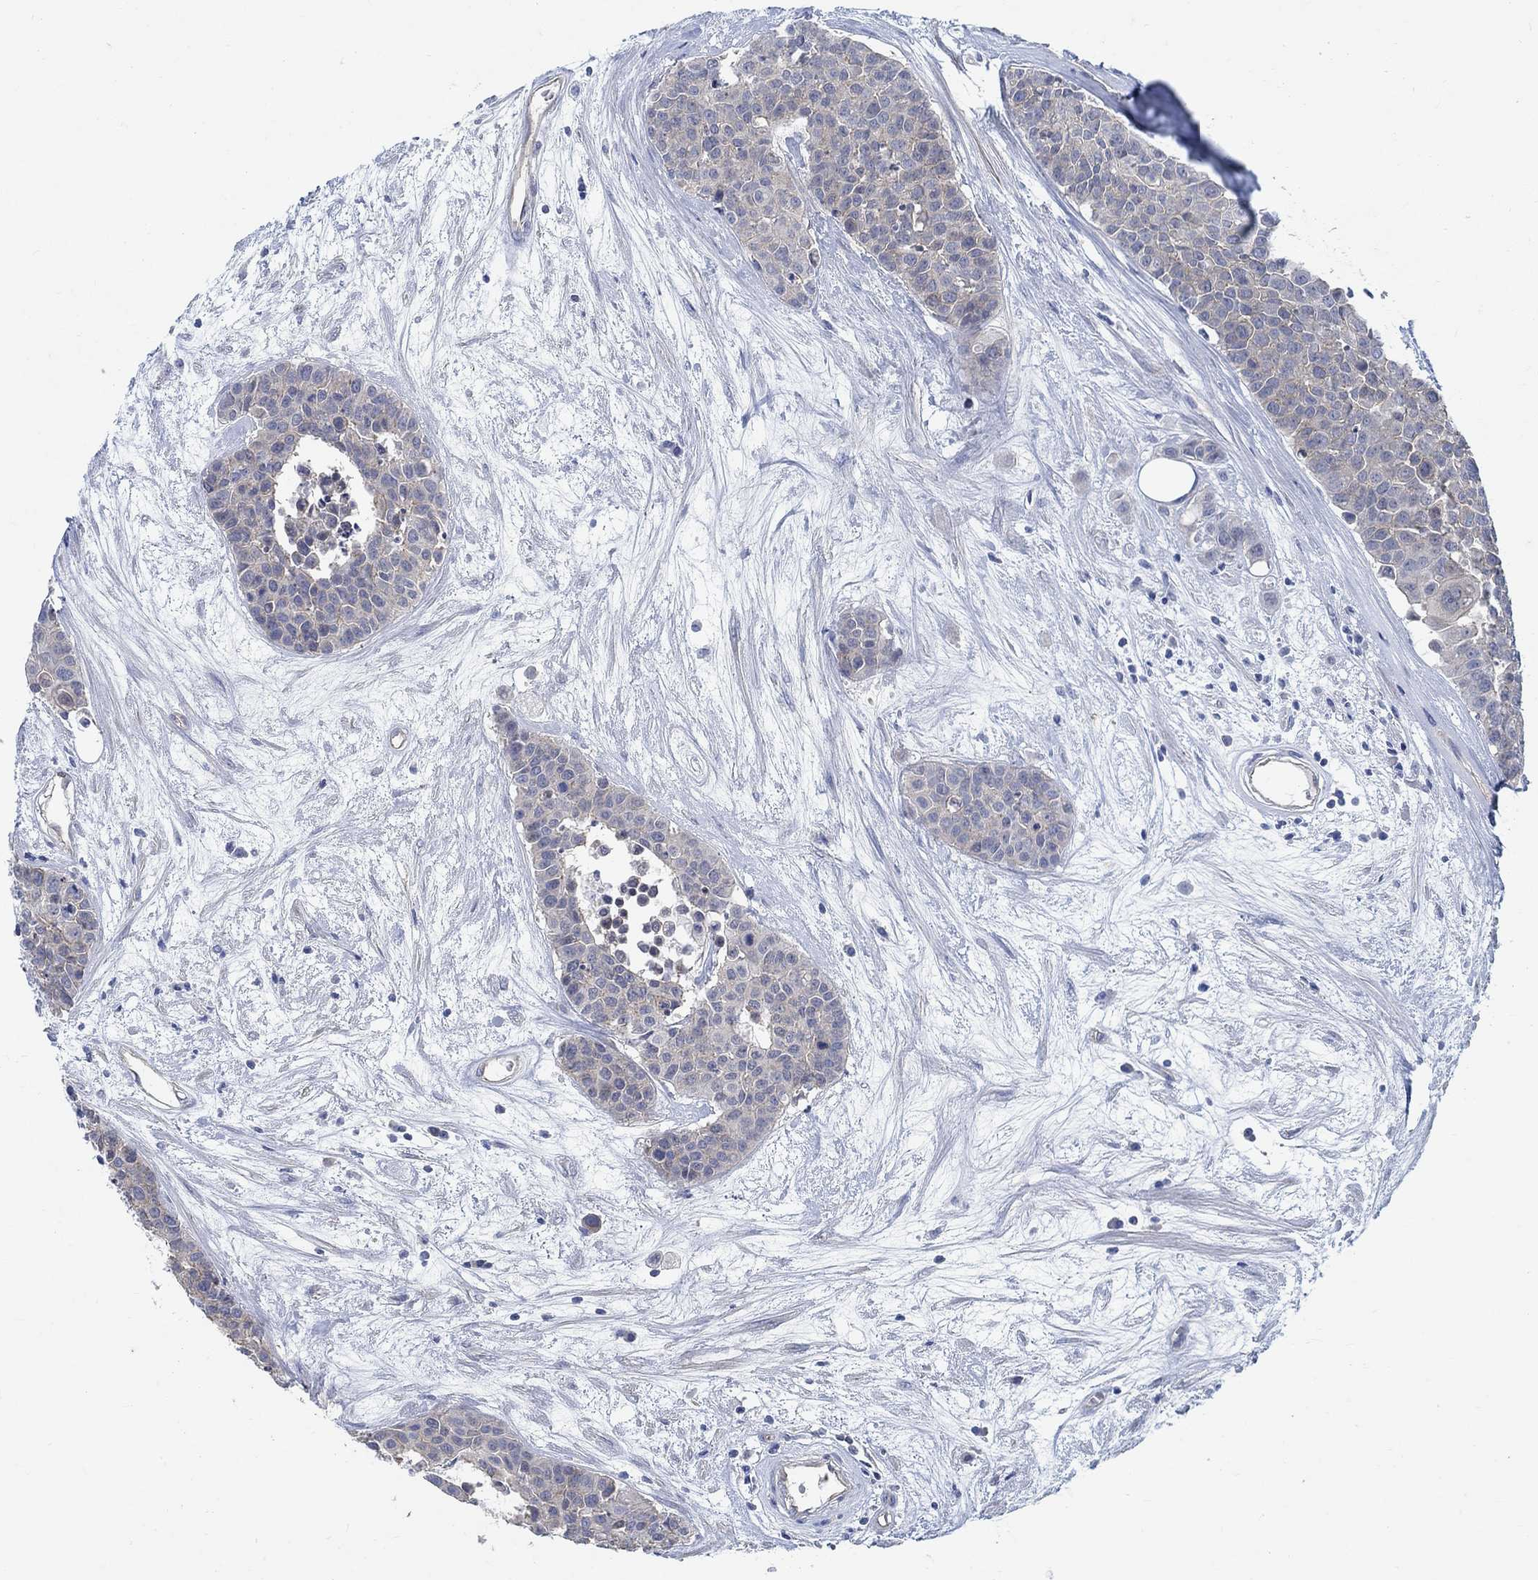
{"staining": {"intensity": "negative", "quantity": "none", "location": "none"}, "tissue": "carcinoid", "cell_type": "Tumor cells", "image_type": "cancer", "snomed": [{"axis": "morphology", "description": "Carcinoid, malignant, NOS"}, {"axis": "topography", "description": "Colon"}], "caption": "Immunohistochemistry (IHC) image of neoplastic tissue: carcinoid (malignant) stained with DAB (3,3'-diaminobenzidine) shows no significant protein staining in tumor cells.", "gene": "TMEM198", "patient": {"sex": "male", "age": 81}}